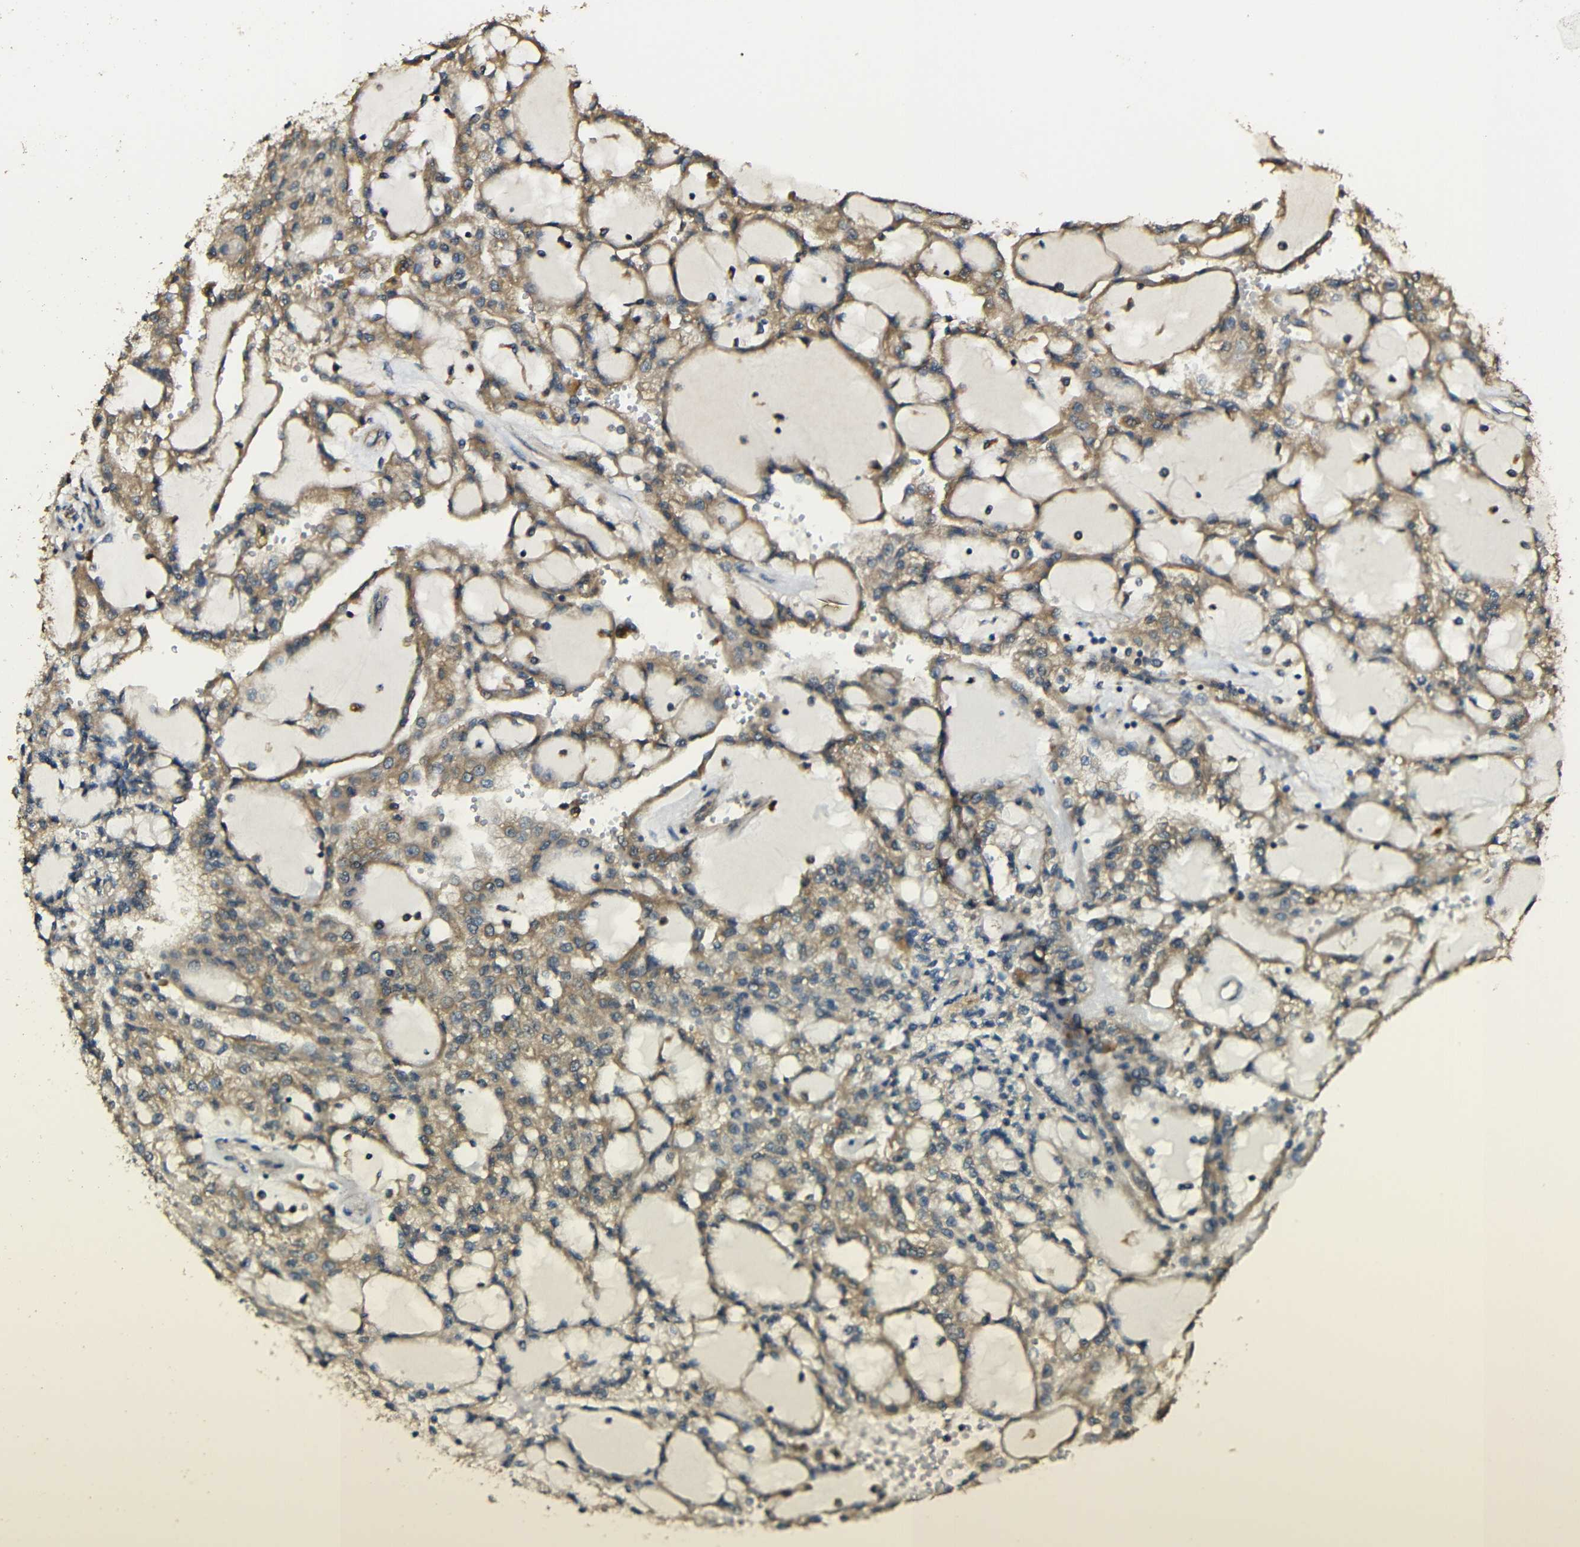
{"staining": {"intensity": "moderate", "quantity": ">75%", "location": "cytoplasmic/membranous"}, "tissue": "renal cancer", "cell_type": "Tumor cells", "image_type": "cancer", "snomed": [{"axis": "morphology", "description": "Adenocarcinoma, NOS"}, {"axis": "topography", "description": "Kidney"}], "caption": "The image exhibits a brown stain indicating the presence of a protein in the cytoplasmic/membranous of tumor cells in renal cancer (adenocarcinoma).", "gene": "CASP8", "patient": {"sex": "male", "age": 63}}